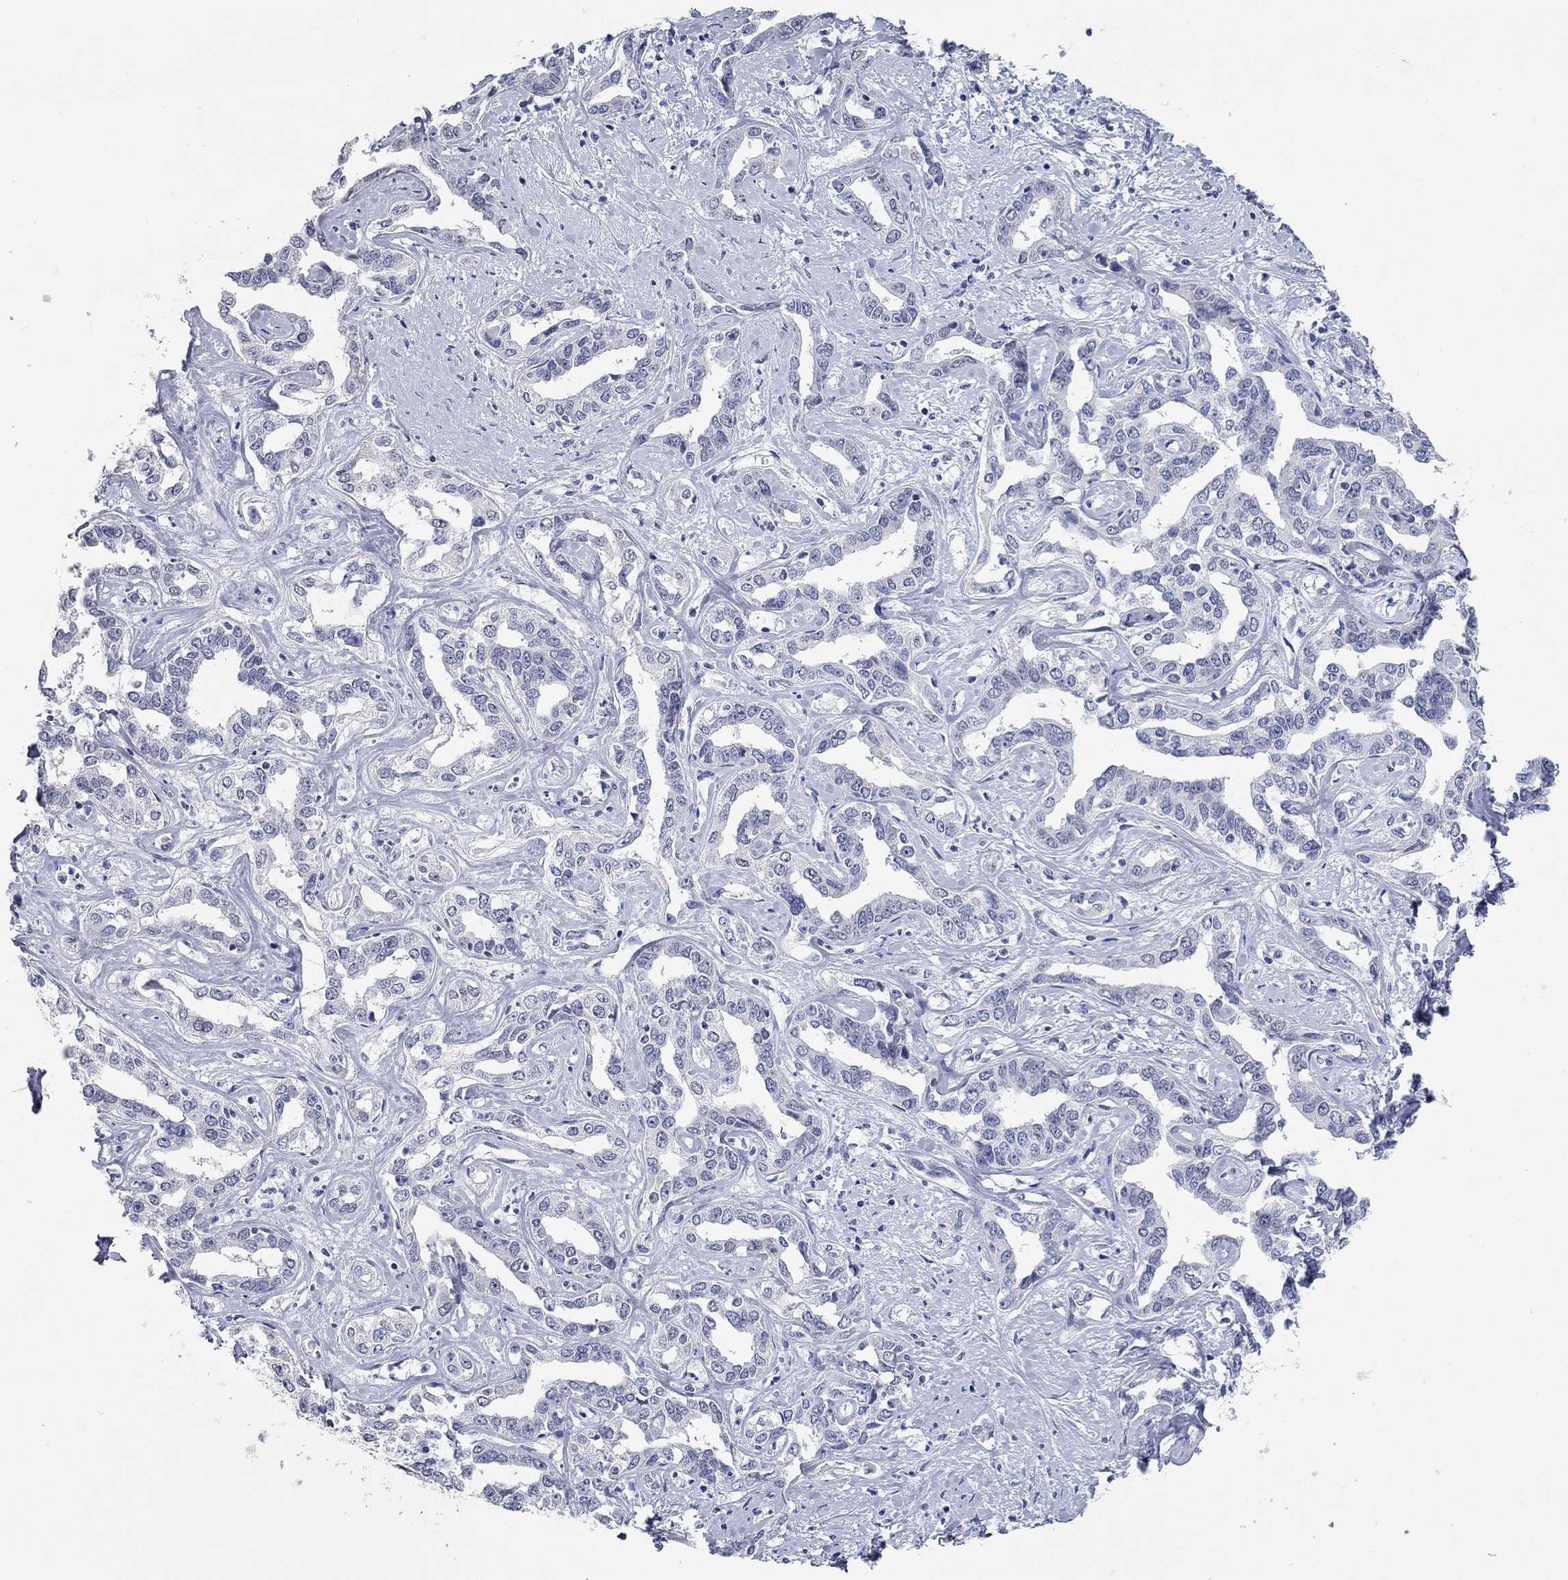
{"staining": {"intensity": "negative", "quantity": "none", "location": "none"}, "tissue": "liver cancer", "cell_type": "Tumor cells", "image_type": "cancer", "snomed": [{"axis": "morphology", "description": "Cholangiocarcinoma"}, {"axis": "topography", "description": "Liver"}], "caption": "Immunohistochemistry (IHC) of liver cancer displays no staining in tumor cells.", "gene": "WASF3", "patient": {"sex": "male", "age": 59}}